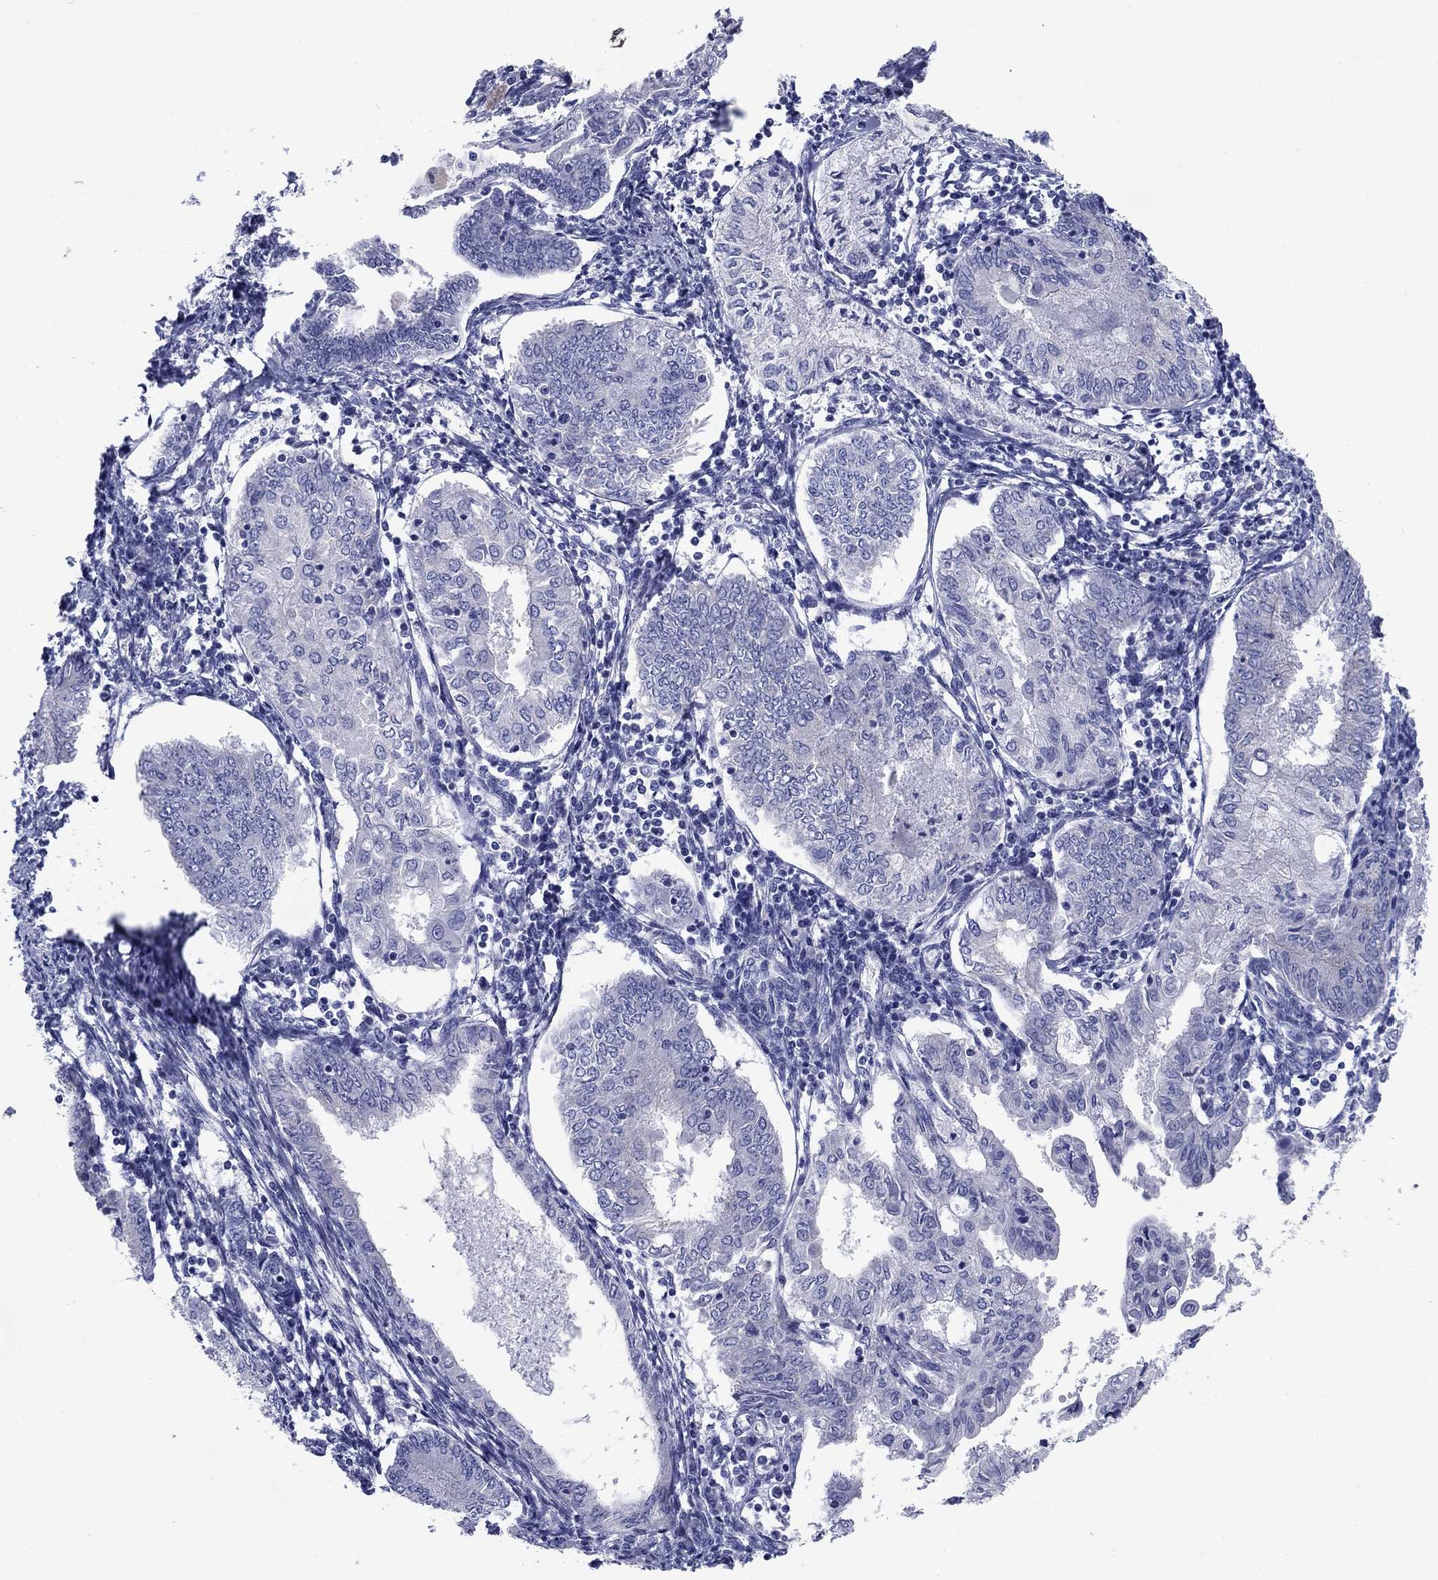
{"staining": {"intensity": "negative", "quantity": "none", "location": "none"}, "tissue": "endometrial cancer", "cell_type": "Tumor cells", "image_type": "cancer", "snomed": [{"axis": "morphology", "description": "Adenocarcinoma, NOS"}, {"axis": "topography", "description": "Endometrium"}], "caption": "Immunohistochemical staining of human endometrial cancer reveals no significant staining in tumor cells.", "gene": "PRKCG", "patient": {"sex": "female", "age": 68}}